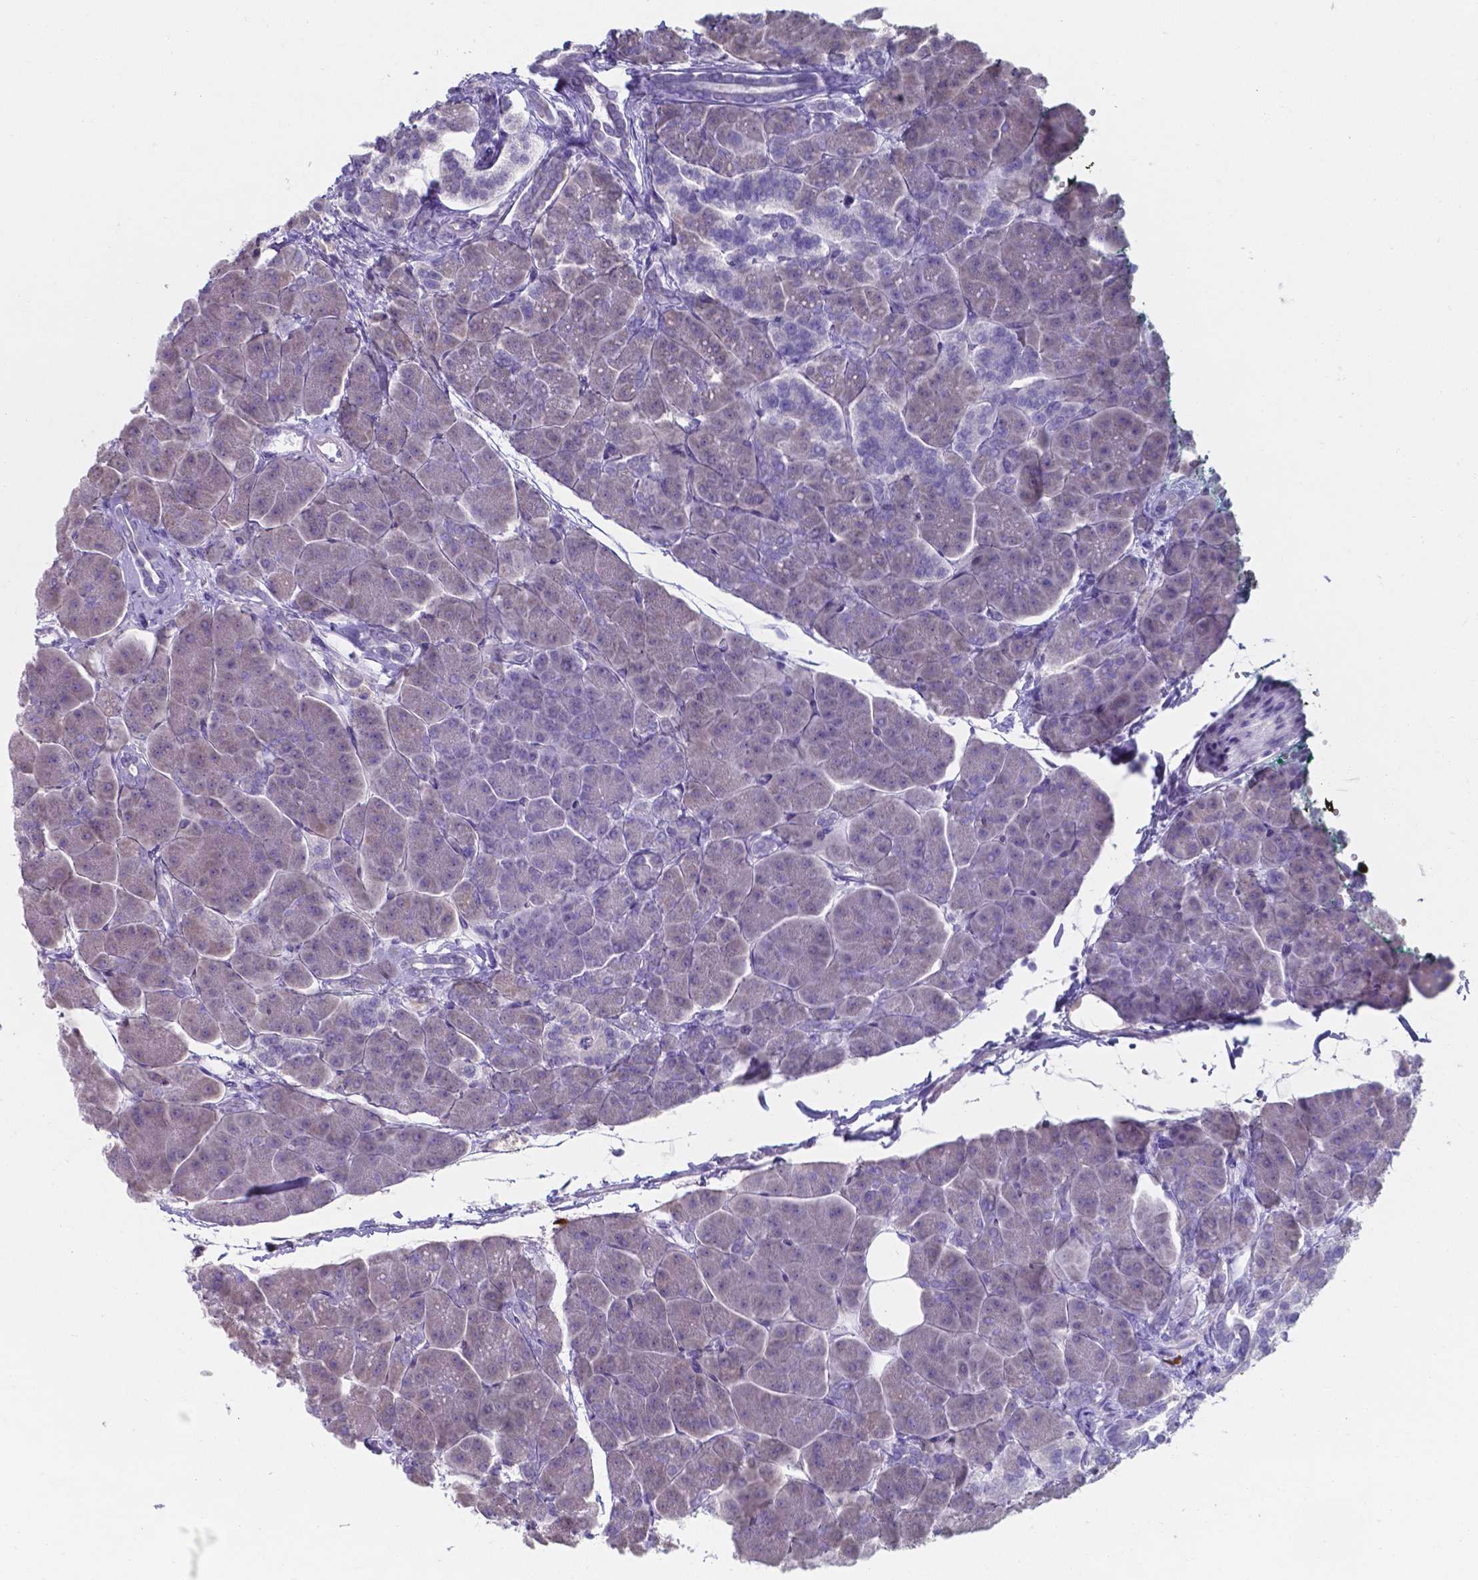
{"staining": {"intensity": "negative", "quantity": "none", "location": "none"}, "tissue": "pancreas", "cell_type": "Exocrine glandular cells", "image_type": "normal", "snomed": [{"axis": "morphology", "description": "Normal tissue, NOS"}, {"axis": "topography", "description": "Adipose tissue"}, {"axis": "topography", "description": "Pancreas"}, {"axis": "topography", "description": "Peripheral nerve tissue"}], "caption": "DAB (3,3'-diaminobenzidine) immunohistochemical staining of benign pancreas shows no significant positivity in exocrine glandular cells.", "gene": "UBE2J1", "patient": {"sex": "female", "age": 58}}